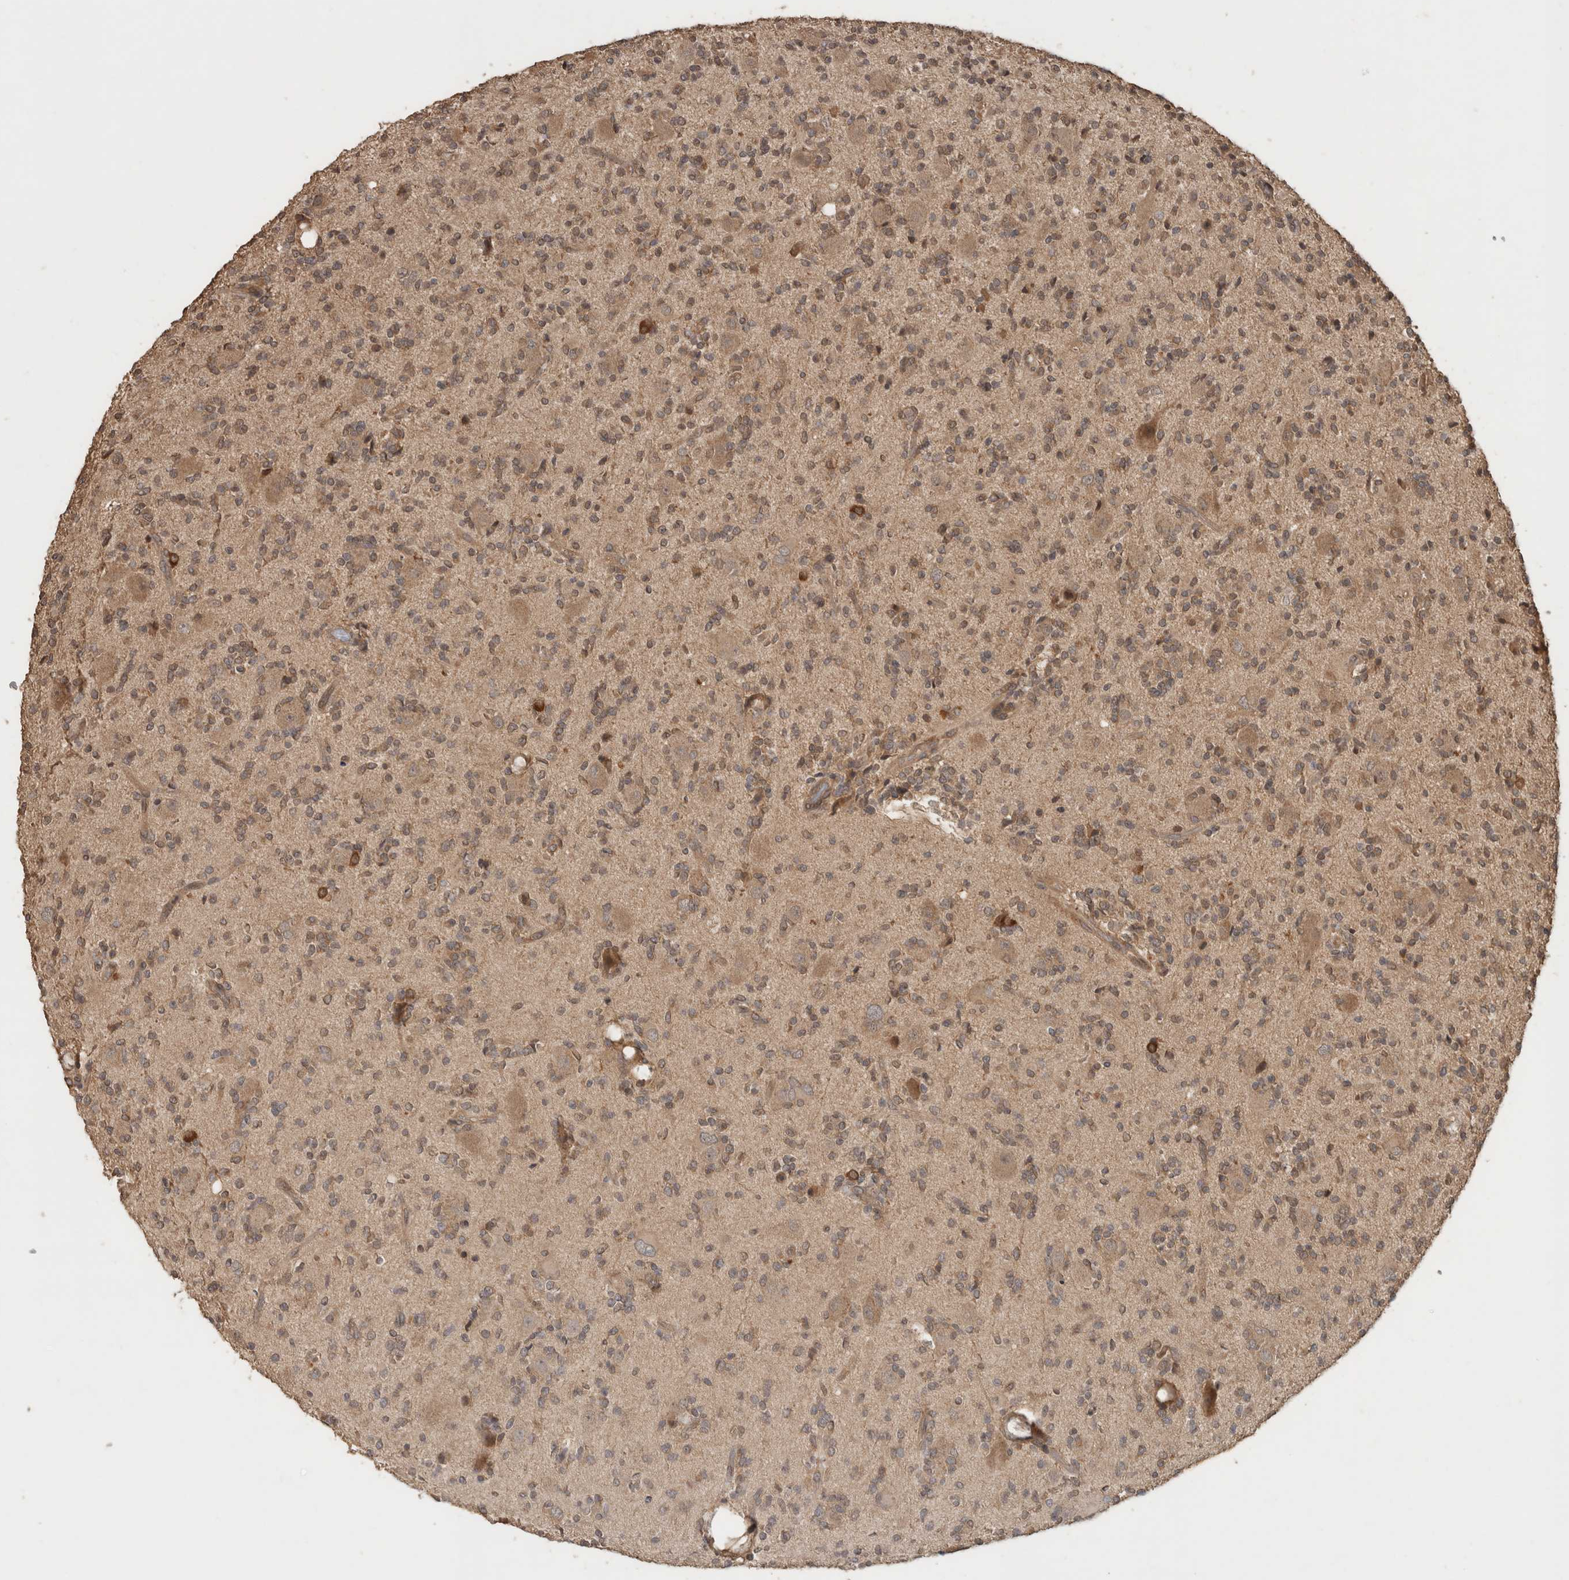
{"staining": {"intensity": "weak", "quantity": ">75%", "location": "cytoplasmic/membranous"}, "tissue": "glioma", "cell_type": "Tumor cells", "image_type": "cancer", "snomed": [{"axis": "morphology", "description": "Glioma, malignant, High grade"}, {"axis": "topography", "description": "Brain"}], "caption": "High-grade glioma (malignant) stained with DAB immunohistochemistry (IHC) demonstrates low levels of weak cytoplasmic/membranous expression in about >75% of tumor cells.", "gene": "OTUD7B", "patient": {"sex": "male", "age": 34}}